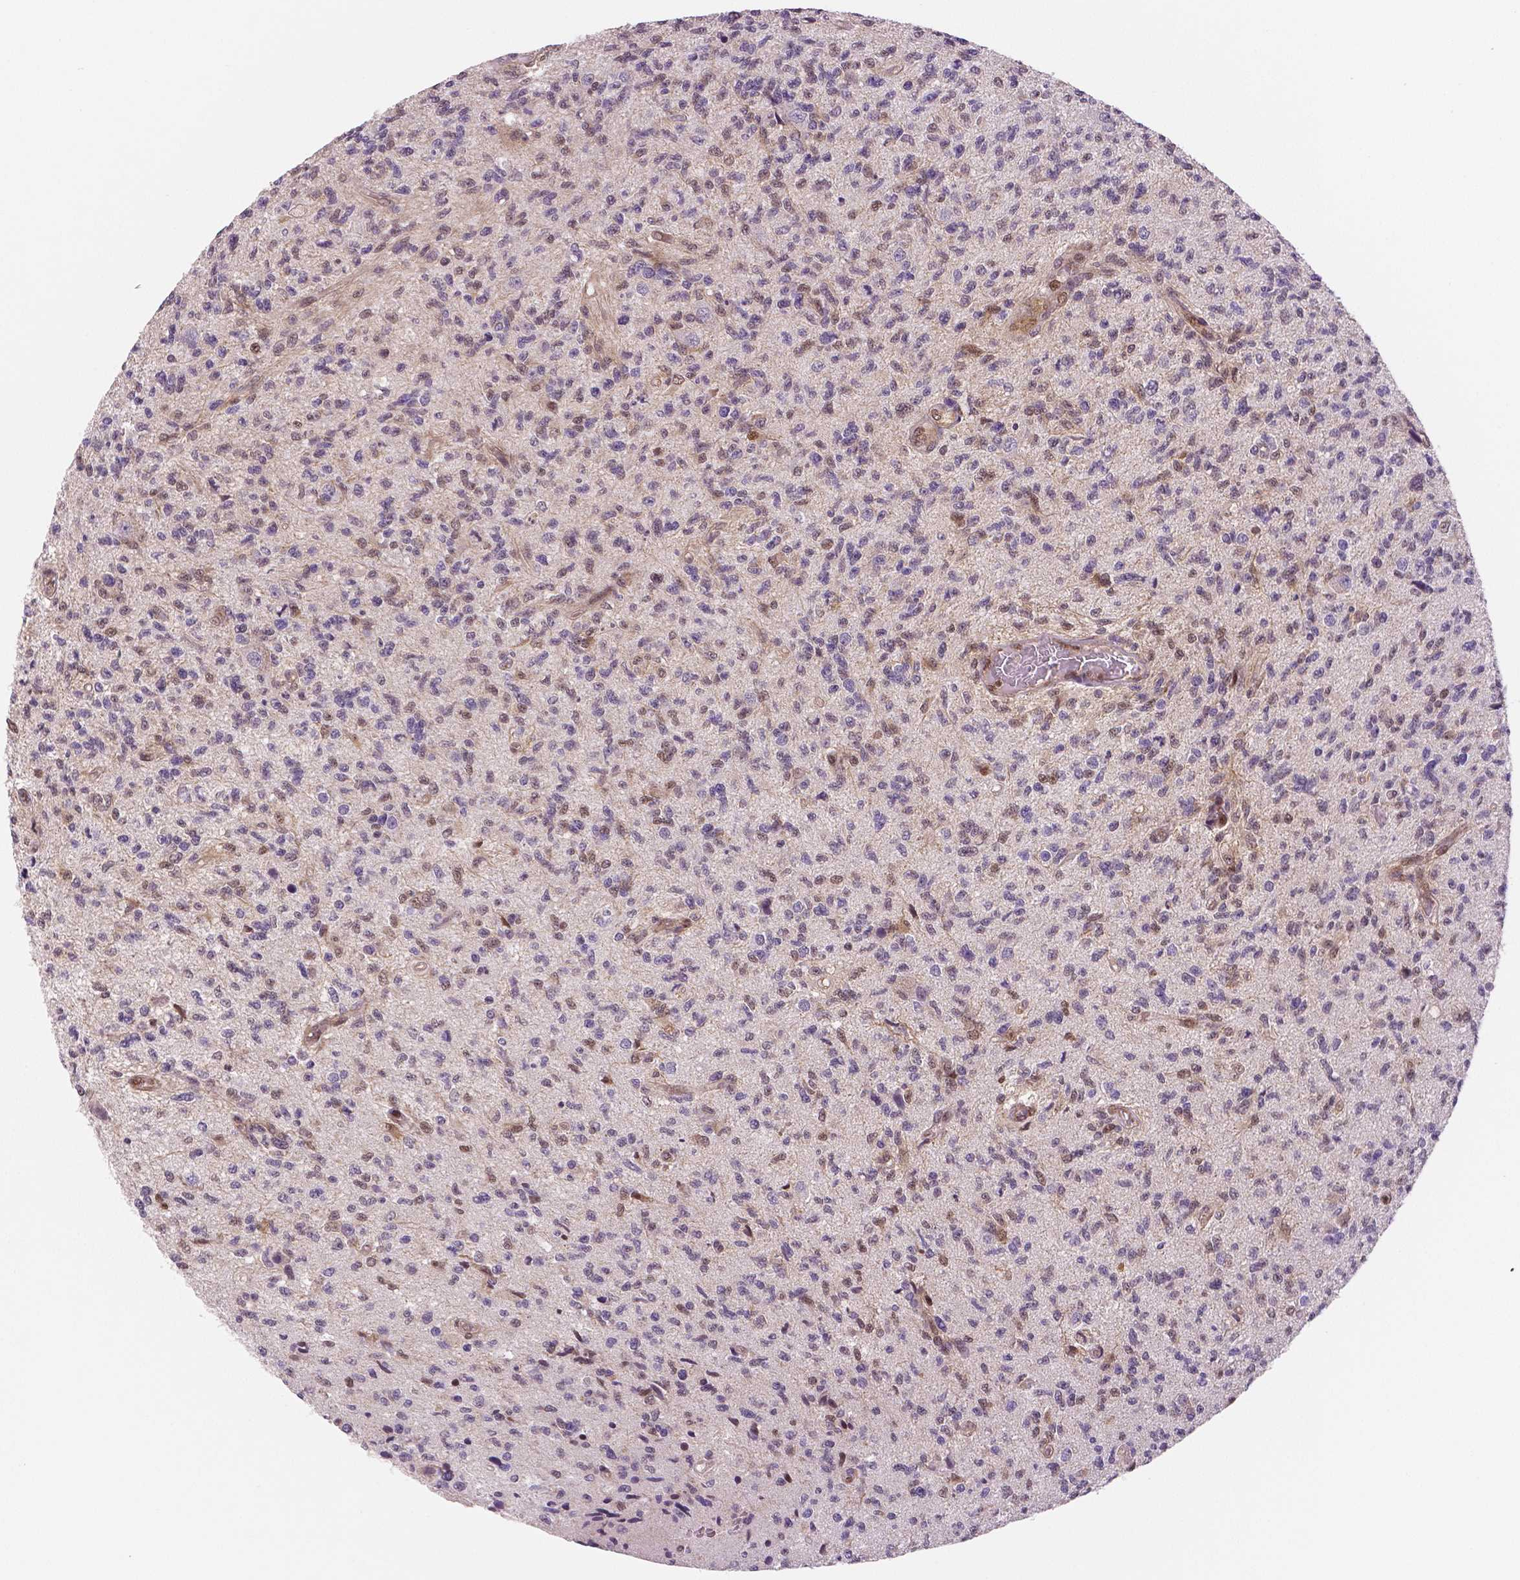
{"staining": {"intensity": "moderate", "quantity": "<25%", "location": "cytoplasmic/membranous"}, "tissue": "glioma", "cell_type": "Tumor cells", "image_type": "cancer", "snomed": [{"axis": "morphology", "description": "Glioma, malignant, High grade"}, {"axis": "topography", "description": "Brain"}], "caption": "Malignant glioma (high-grade) stained with DAB IHC displays low levels of moderate cytoplasmic/membranous staining in about <25% of tumor cells.", "gene": "STAT3", "patient": {"sex": "male", "age": 56}}